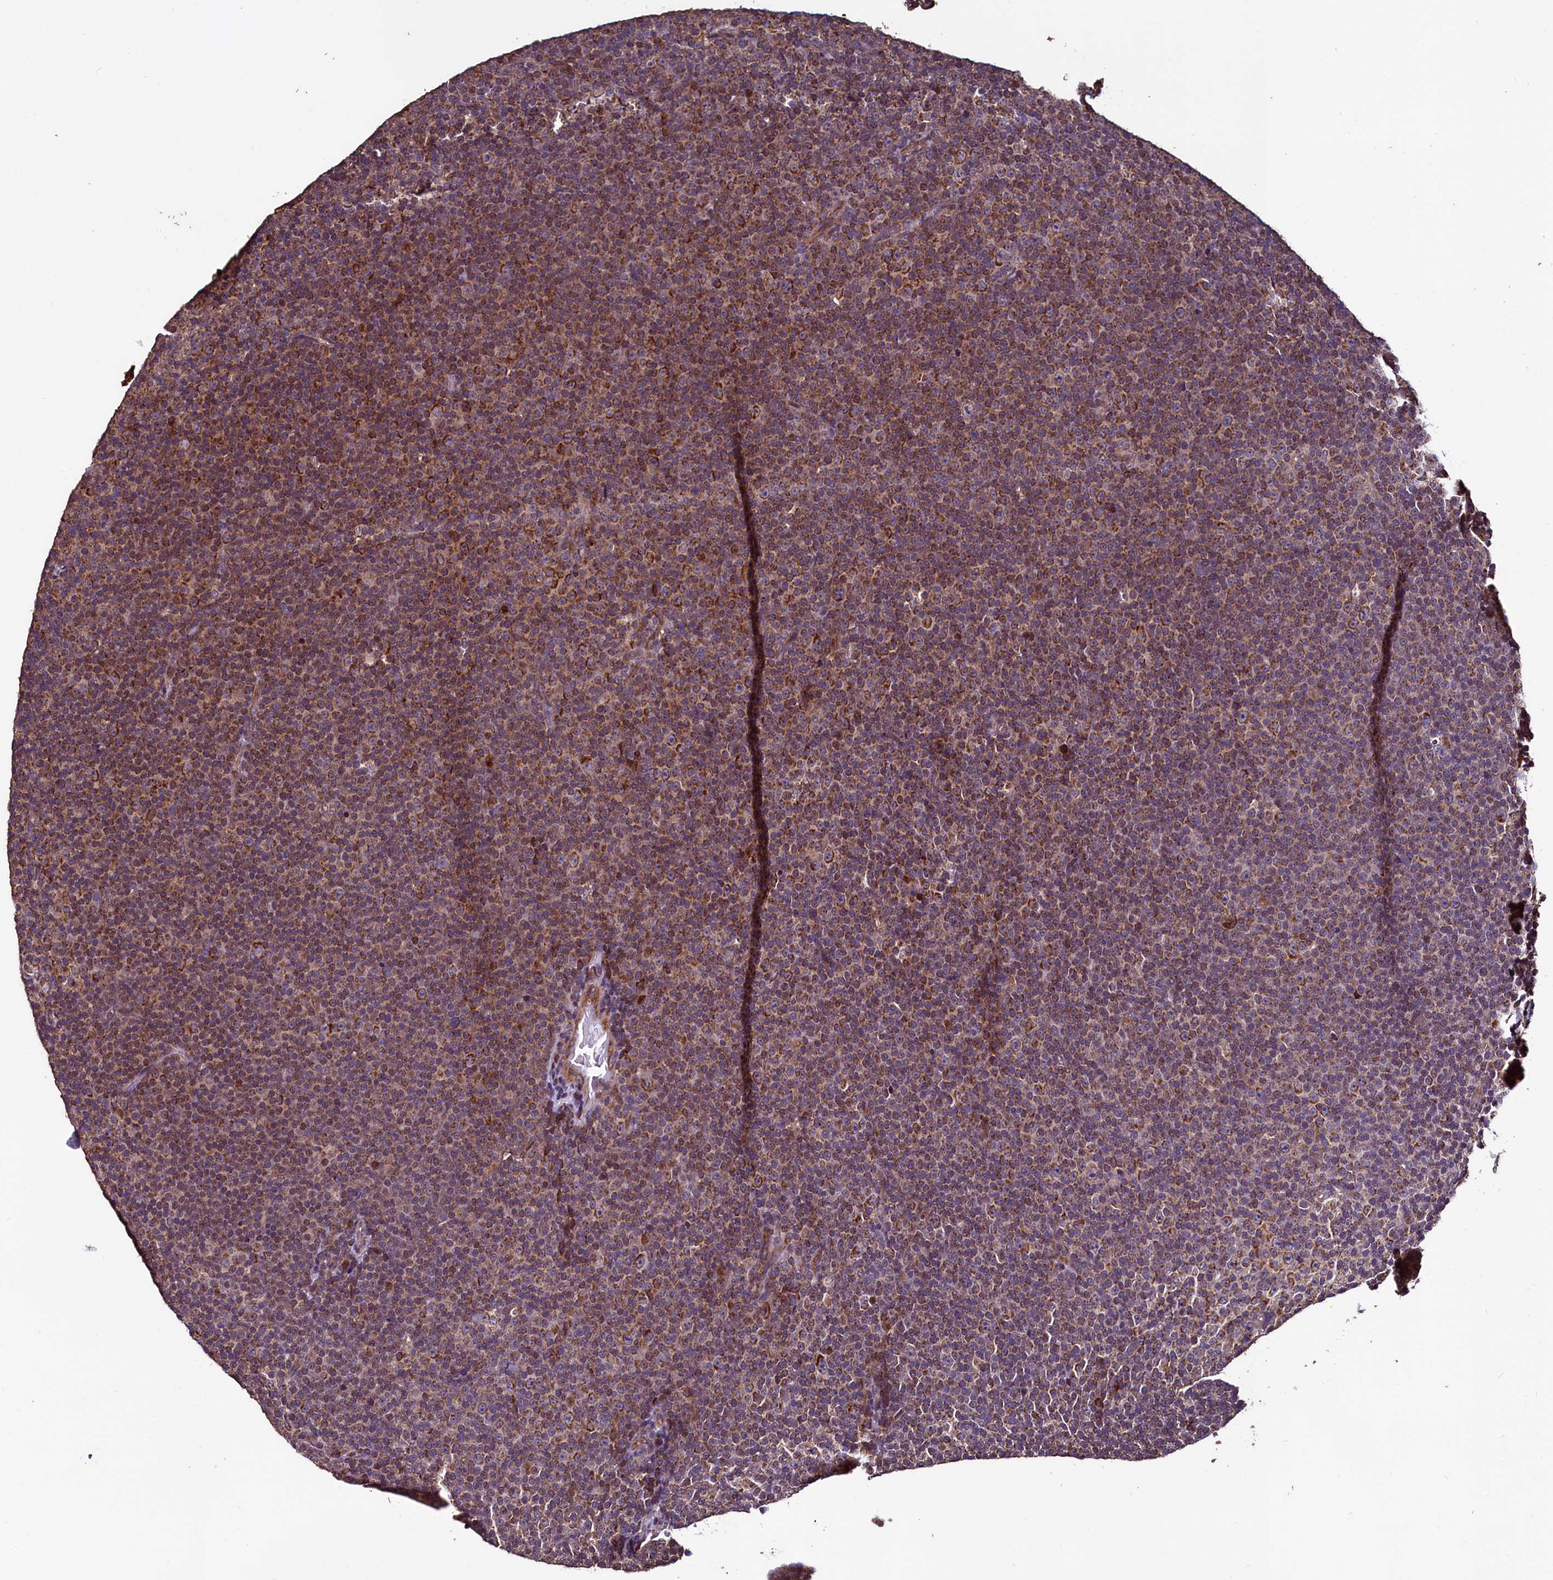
{"staining": {"intensity": "moderate", "quantity": ">75%", "location": "cytoplasmic/membranous"}, "tissue": "lymphoma", "cell_type": "Tumor cells", "image_type": "cancer", "snomed": [{"axis": "morphology", "description": "Malignant lymphoma, non-Hodgkin's type, Low grade"}, {"axis": "topography", "description": "Lymph node"}], "caption": "A medium amount of moderate cytoplasmic/membranous staining is appreciated in about >75% of tumor cells in low-grade malignant lymphoma, non-Hodgkin's type tissue.", "gene": "RBFA", "patient": {"sex": "female", "age": 67}}